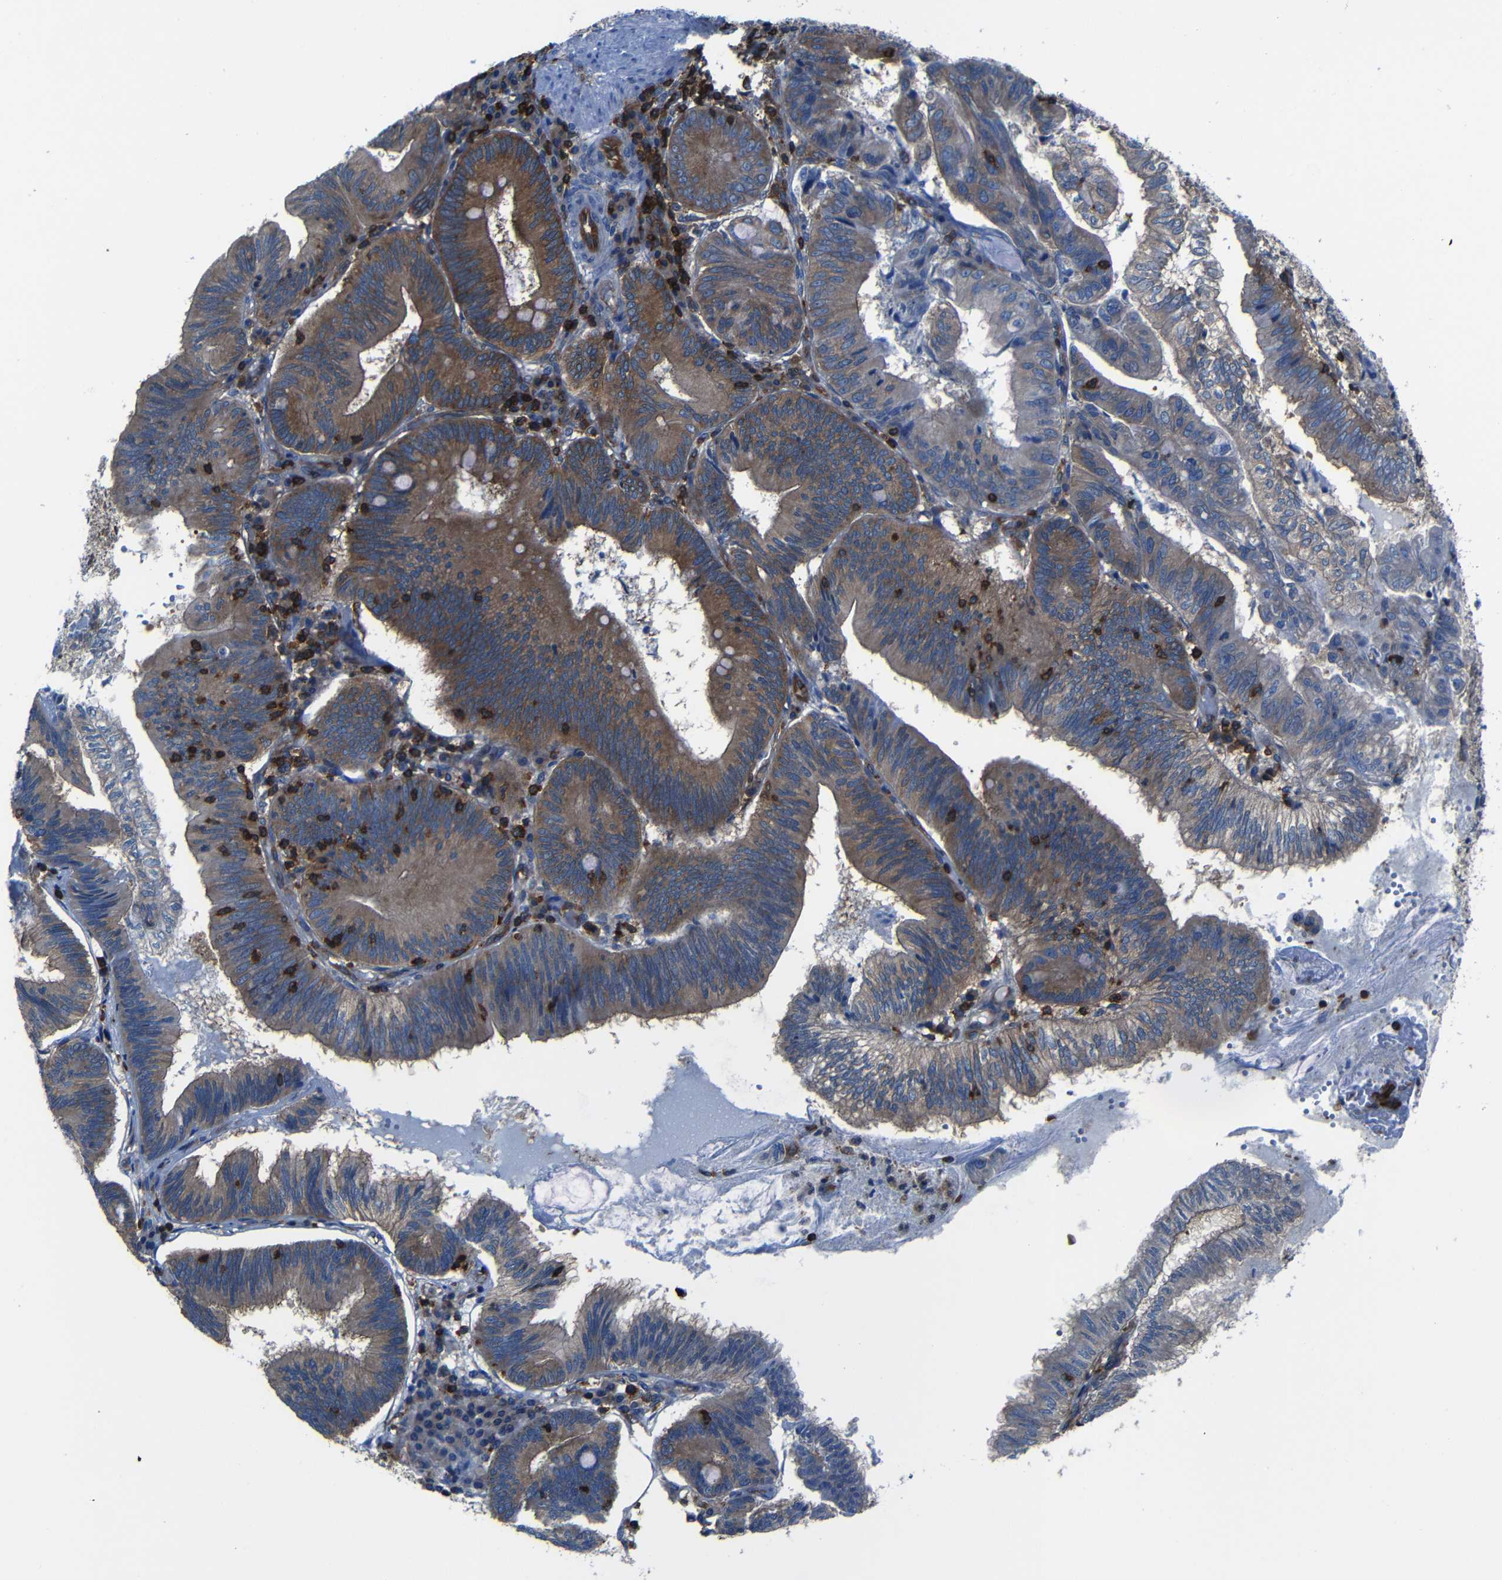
{"staining": {"intensity": "strong", "quantity": ">75%", "location": "cytoplasmic/membranous"}, "tissue": "pancreatic cancer", "cell_type": "Tumor cells", "image_type": "cancer", "snomed": [{"axis": "morphology", "description": "Adenocarcinoma, NOS"}, {"axis": "topography", "description": "Pancreas"}], "caption": "Approximately >75% of tumor cells in human pancreatic cancer exhibit strong cytoplasmic/membranous protein staining as visualized by brown immunohistochemical staining.", "gene": "ARHGEF1", "patient": {"sex": "male", "age": 82}}